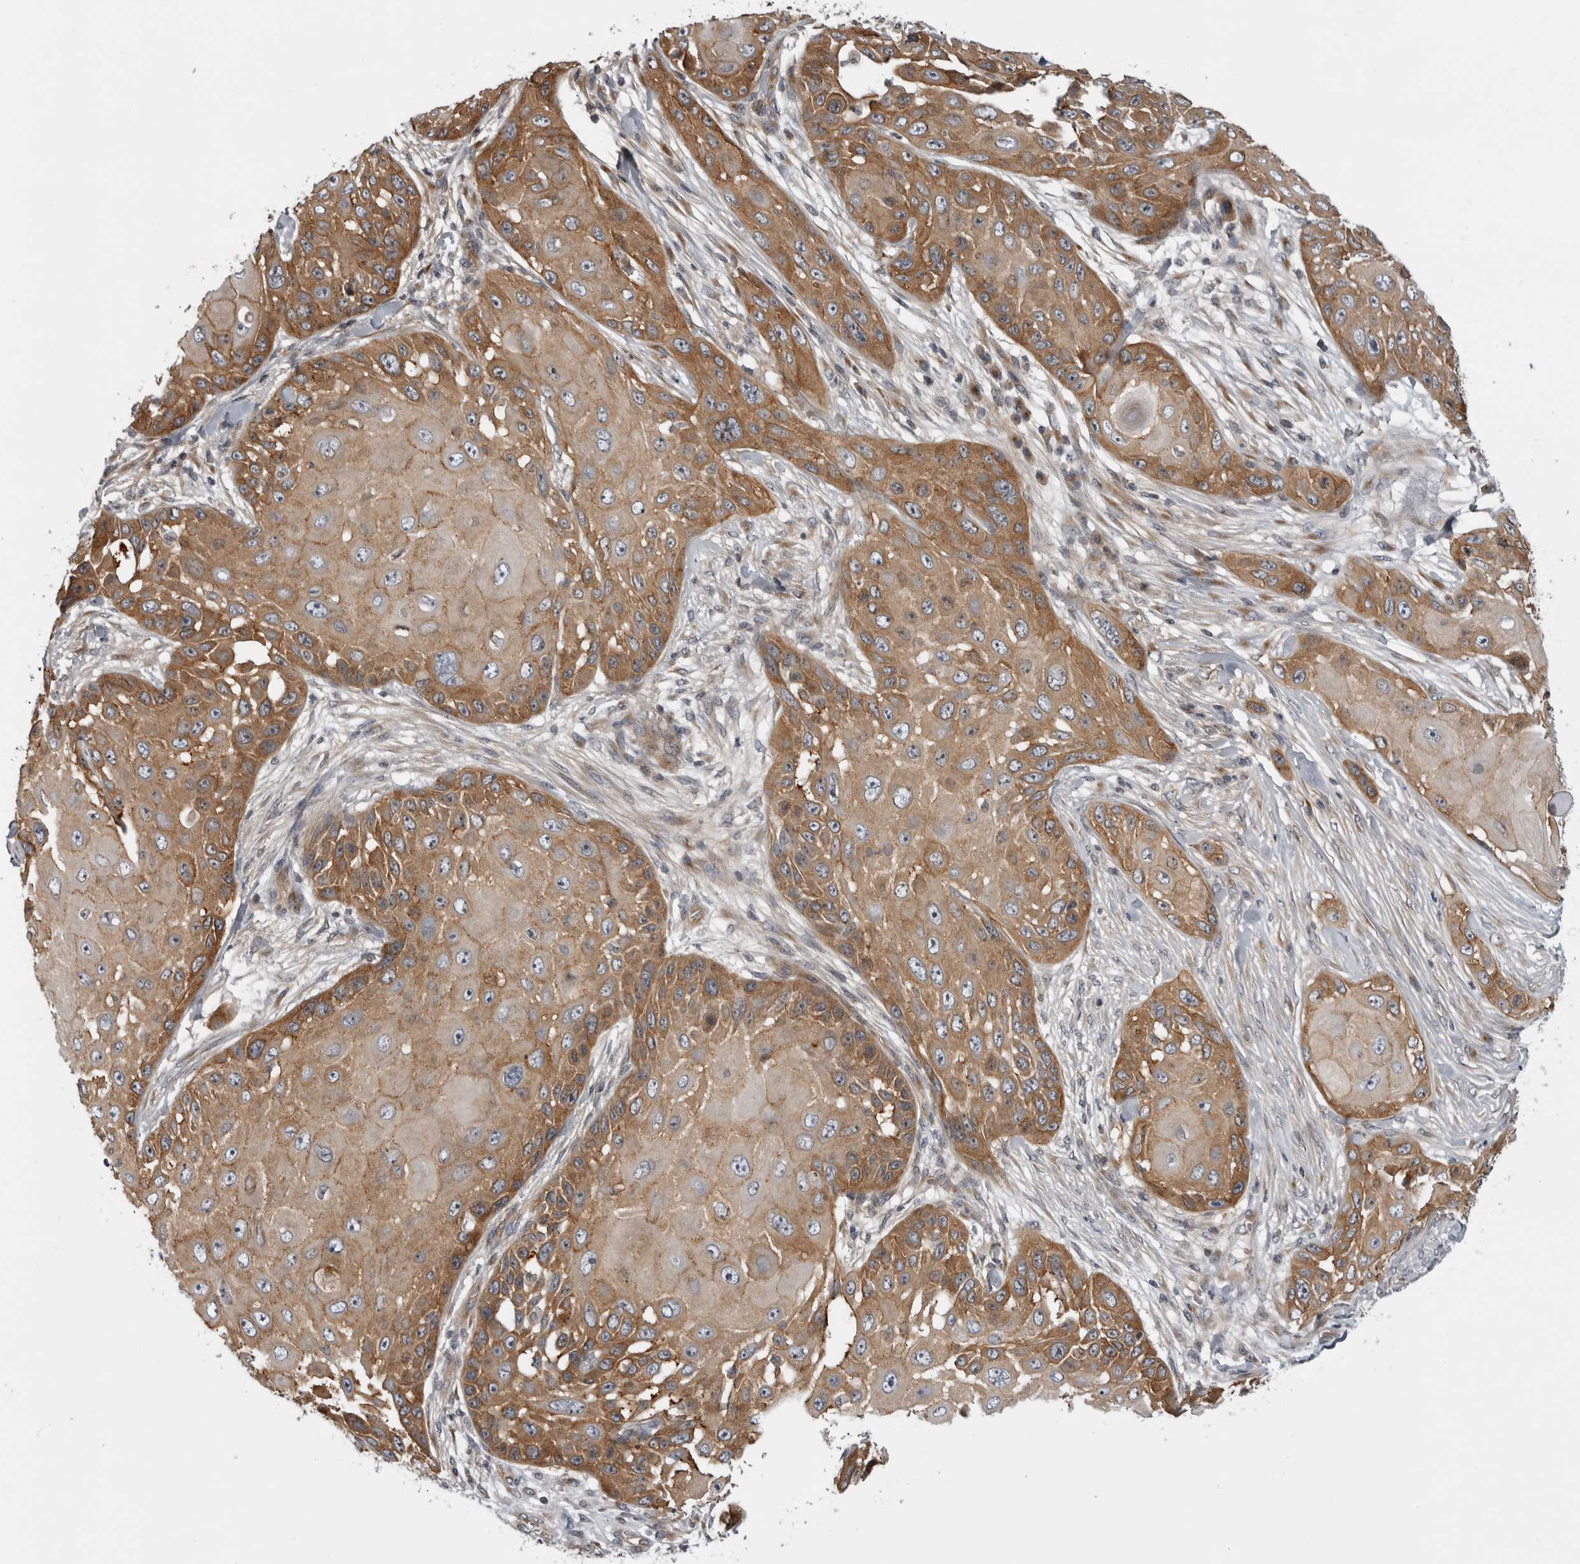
{"staining": {"intensity": "moderate", "quantity": ">75%", "location": "cytoplasmic/membranous"}, "tissue": "skin cancer", "cell_type": "Tumor cells", "image_type": "cancer", "snomed": [{"axis": "morphology", "description": "Squamous cell carcinoma, NOS"}, {"axis": "topography", "description": "Skin"}], "caption": "Immunohistochemical staining of human skin cancer exhibits medium levels of moderate cytoplasmic/membranous protein staining in approximately >75% of tumor cells.", "gene": "LRRC45", "patient": {"sex": "female", "age": 44}}